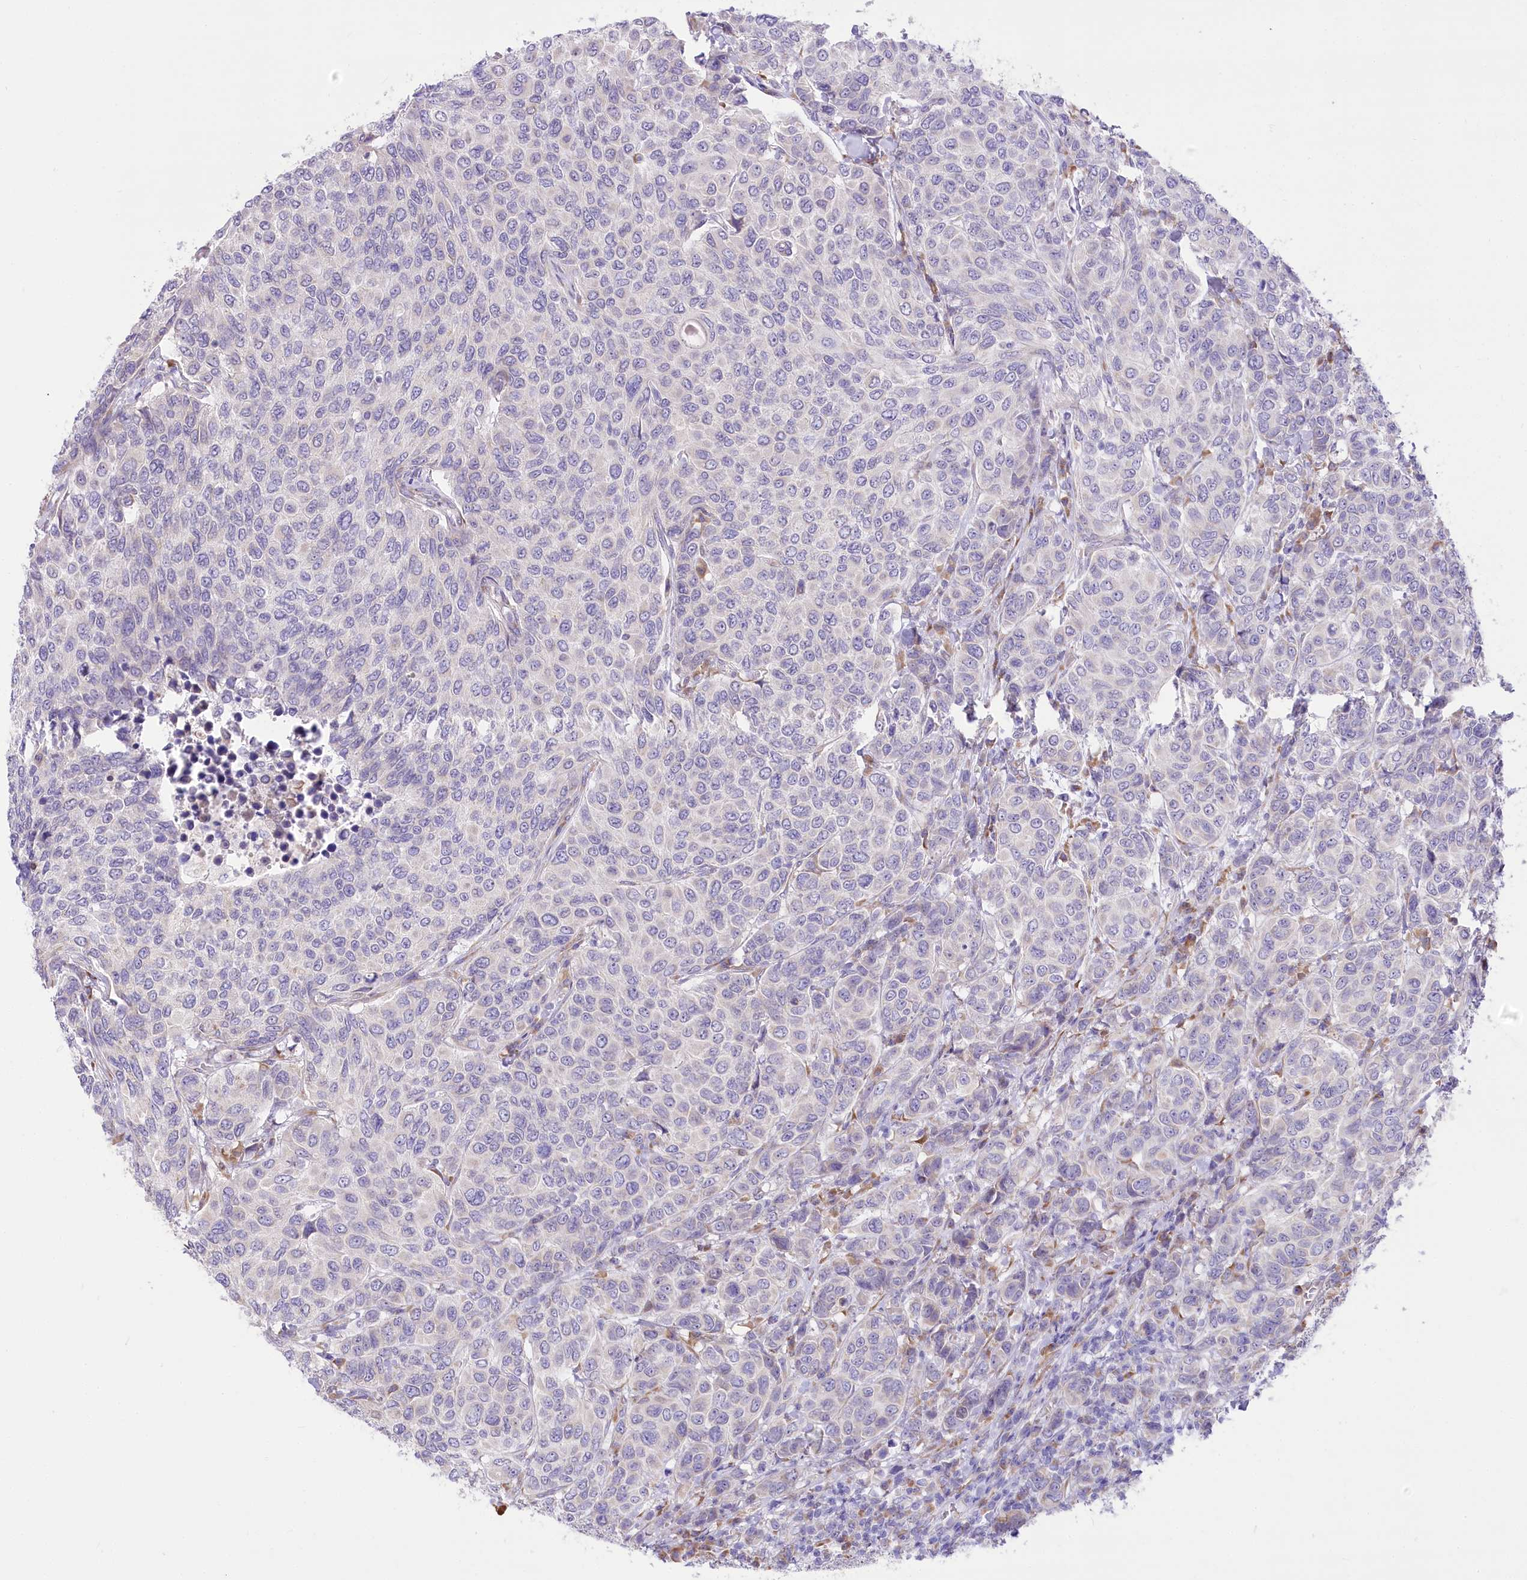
{"staining": {"intensity": "negative", "quantity": "none", "location": "none"}, "tissue": "breast cancer", "cell_type": "Tumor cells", "image_type": "cancer", "snomed": [{"axis": "morphology", "description": "Duct carcinoma"}, {"axis": "topography", "description": "Breast"}], "caption": "Breast intraductal carcinoma stained for a protein using immunohistochemistry exhibits no positivity tumor cells.", "gene": "STT3B", "patient": {"sex": "female", "age": 55}}